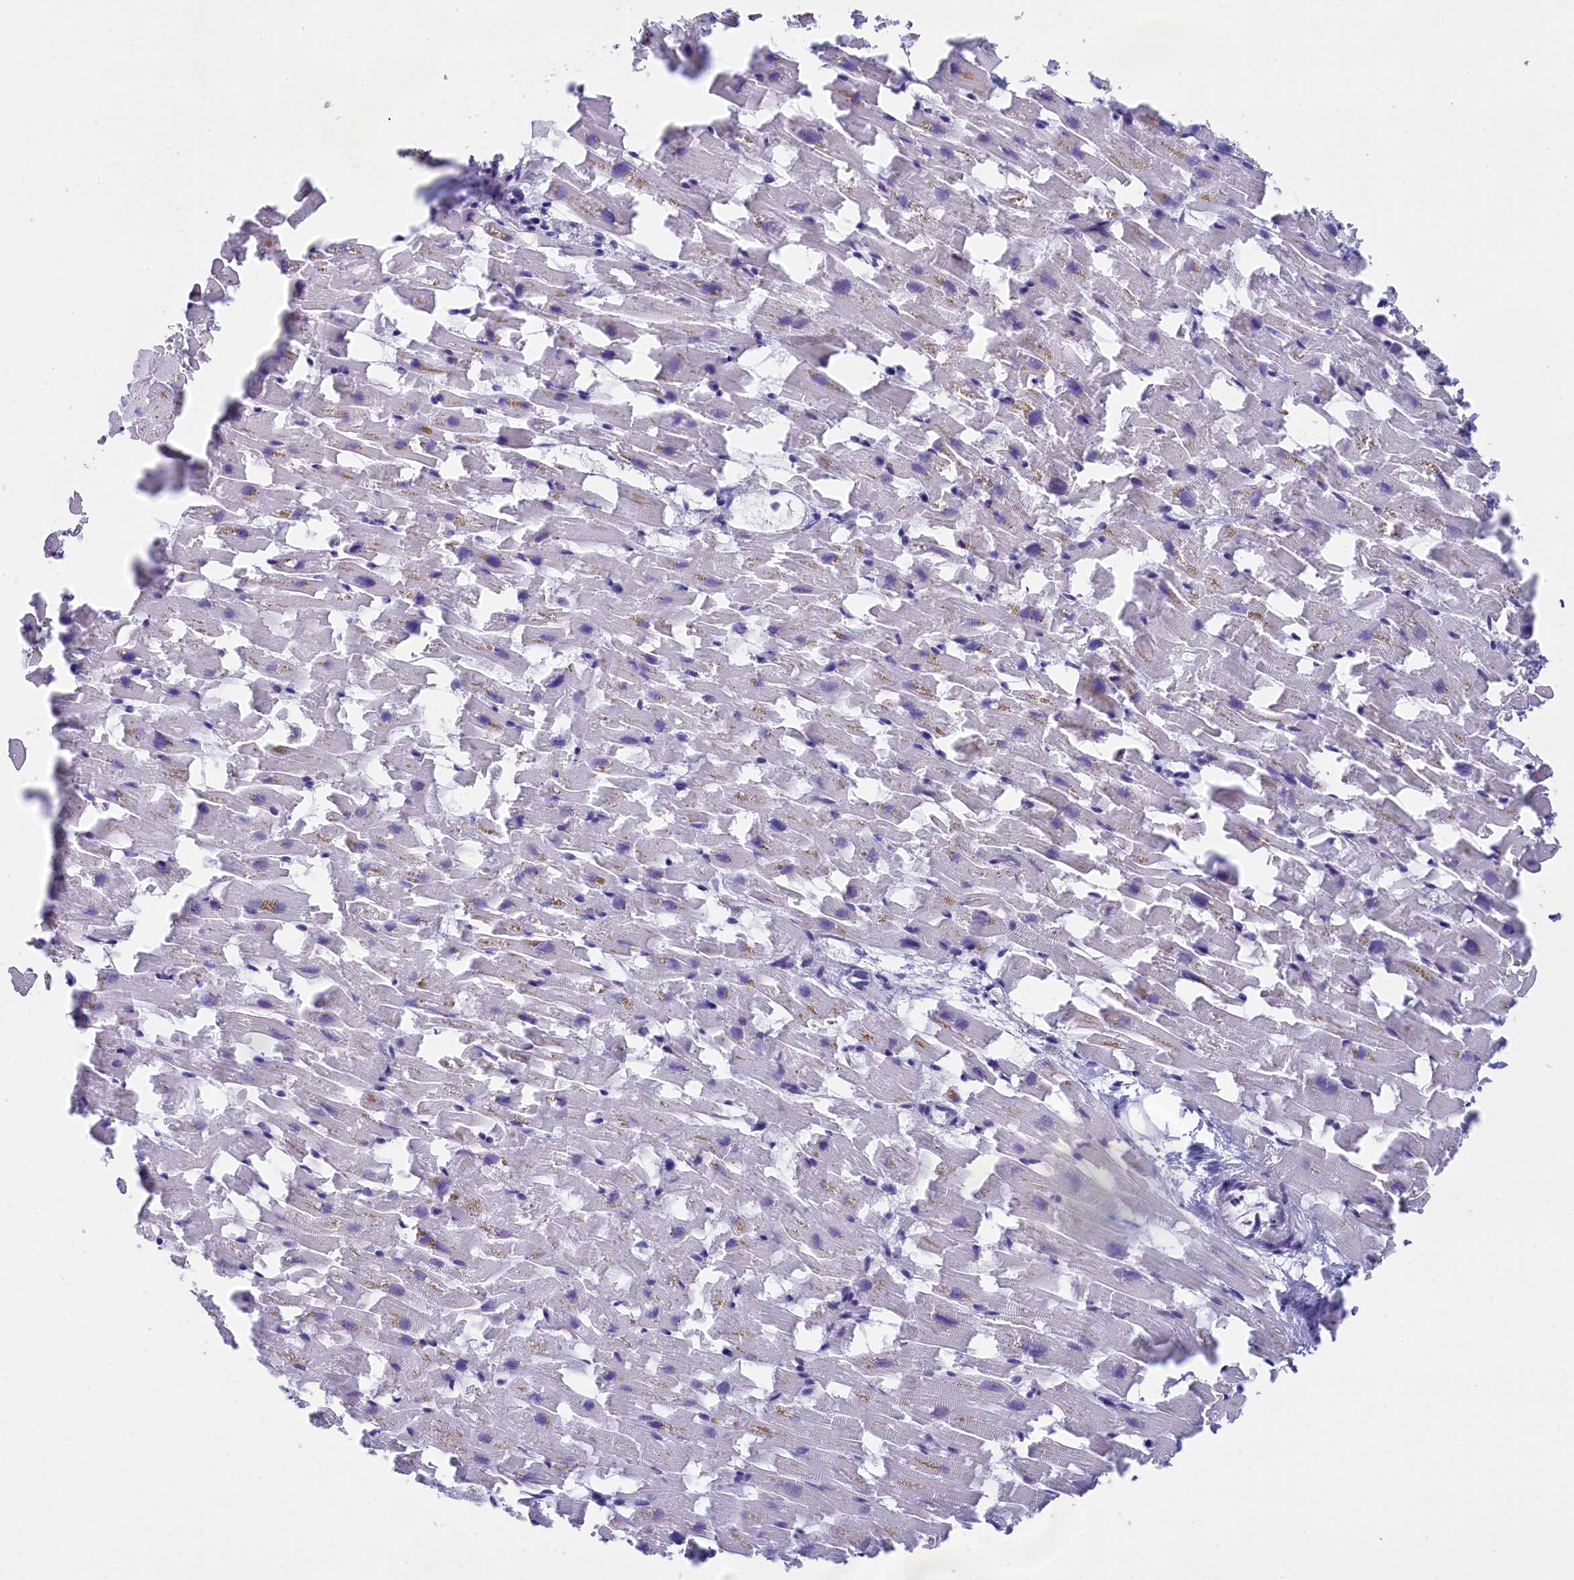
{"staining": {"intensity": "negative", "quantity": "none", "location": "none"}, "tissue": "heart muscle", "cell_type": "Cardiomyocytes", "image_type": "normal", "snomed": [{"axis": "morphology", "description": "Normal tissue, NOS"}, {"axis": "topography", "description": "Heart"}], "caption": "Immunohistochemistry of normal human heart muscle reveals no positivity in cardiomyocytes. (Brightfield microscopy of DAB immunohistochemistry at high magnification).", "gene": "TACSTD2", "patient": {"sex": "female", "age": 64}}